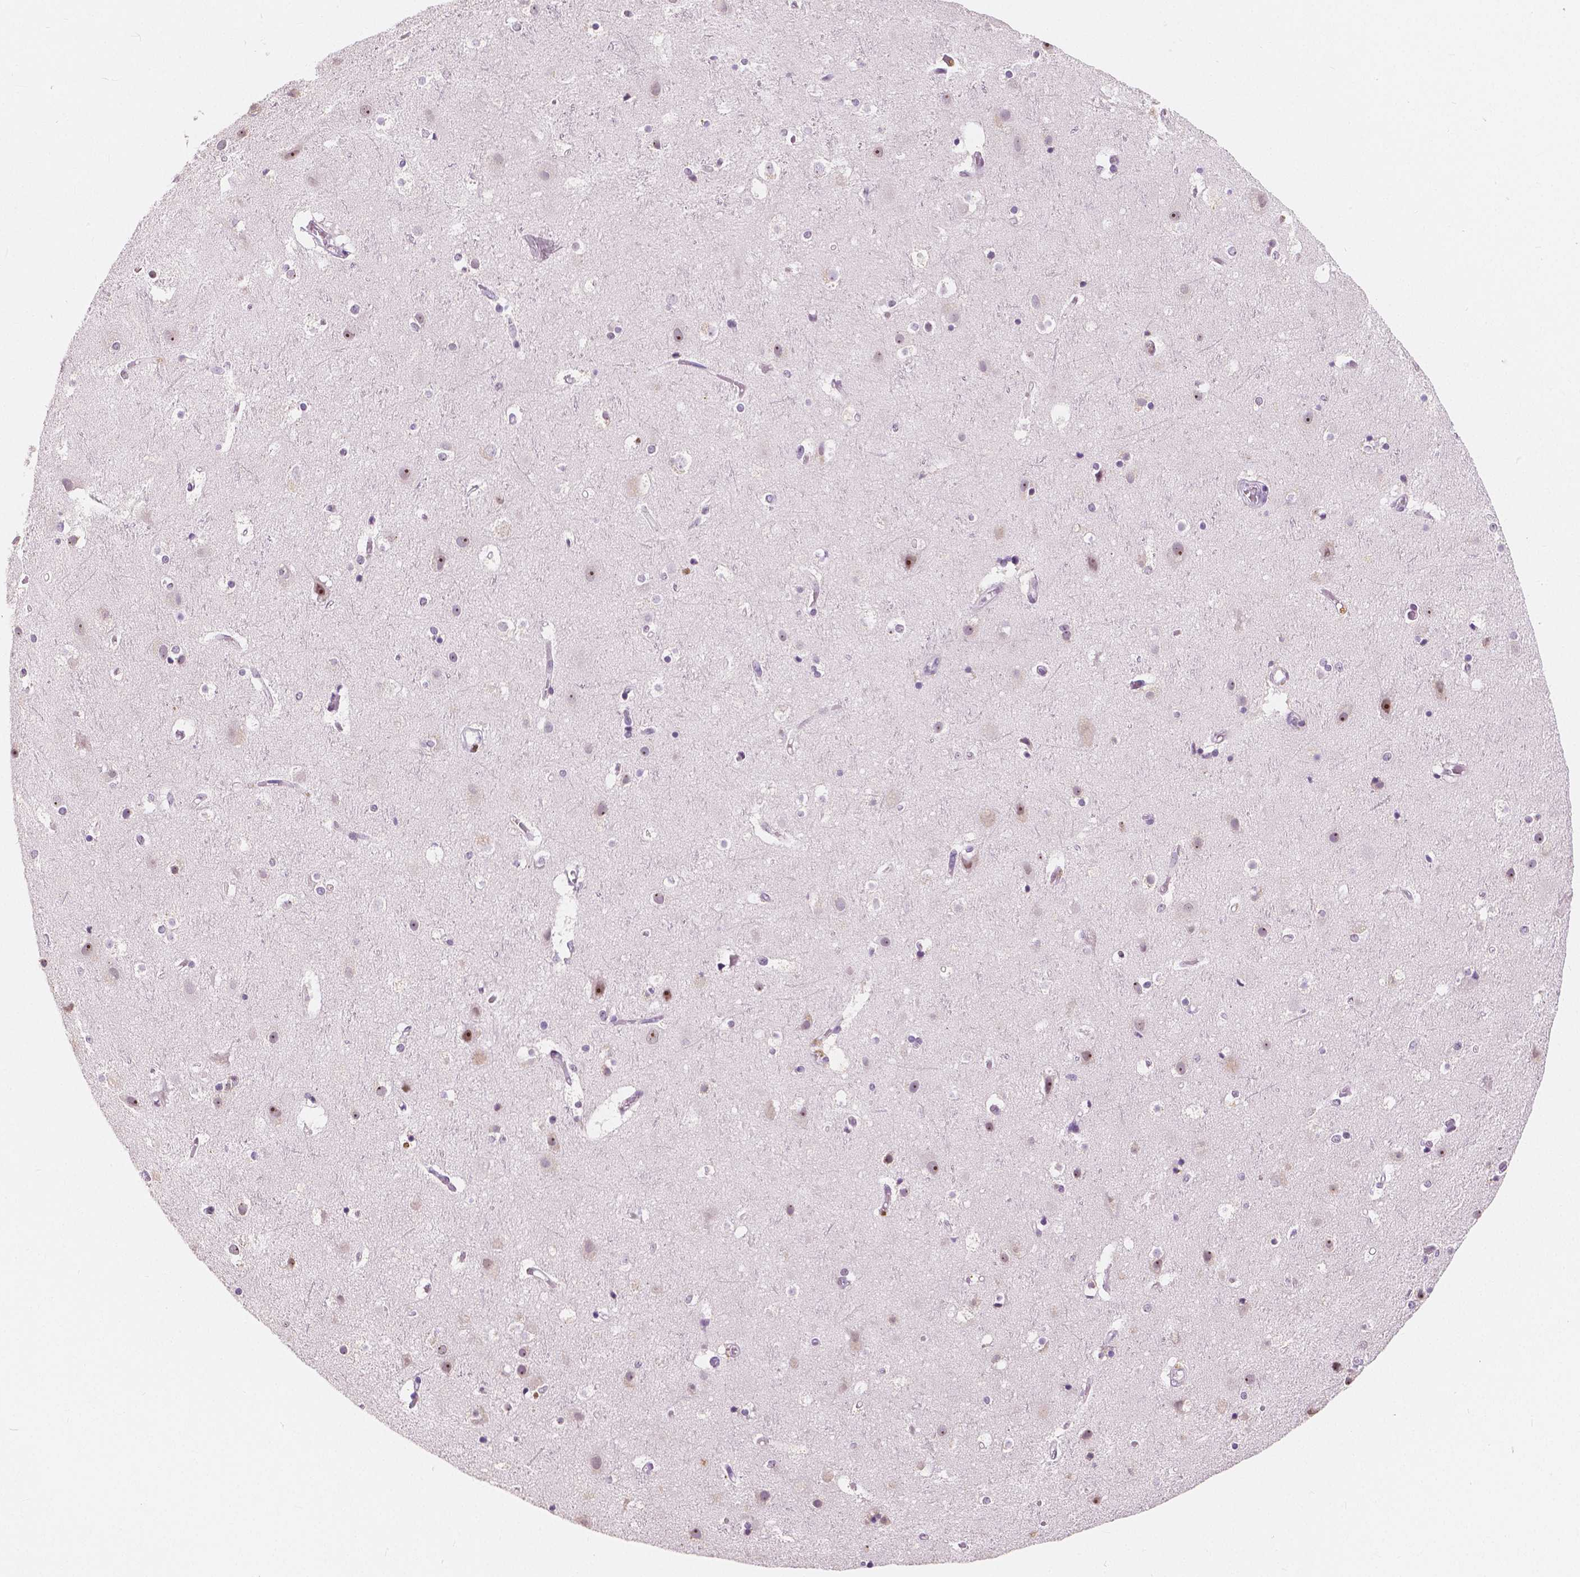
{"staining": {"intensity": "negative", "quantity": "none", "location": "none"}, "tissue": "cerebral cortex", "cell_type": "Endothelial cells", "image_type": "normal", "snomed": [{"axis": "morphology", "description": "Normal tissue, NOS"}, {"axis": "topography", "description": "Cerebral cortex"}], "caption": "Benign cerebral cortex was stained to show a protein in brown. There is no significant expression in endothelial cells. (DAB (3,3'-diaminobenzidine) IHC, high magnification).", "gene": "NOLC1", "patient": {"sex": "female", "age": 52}}